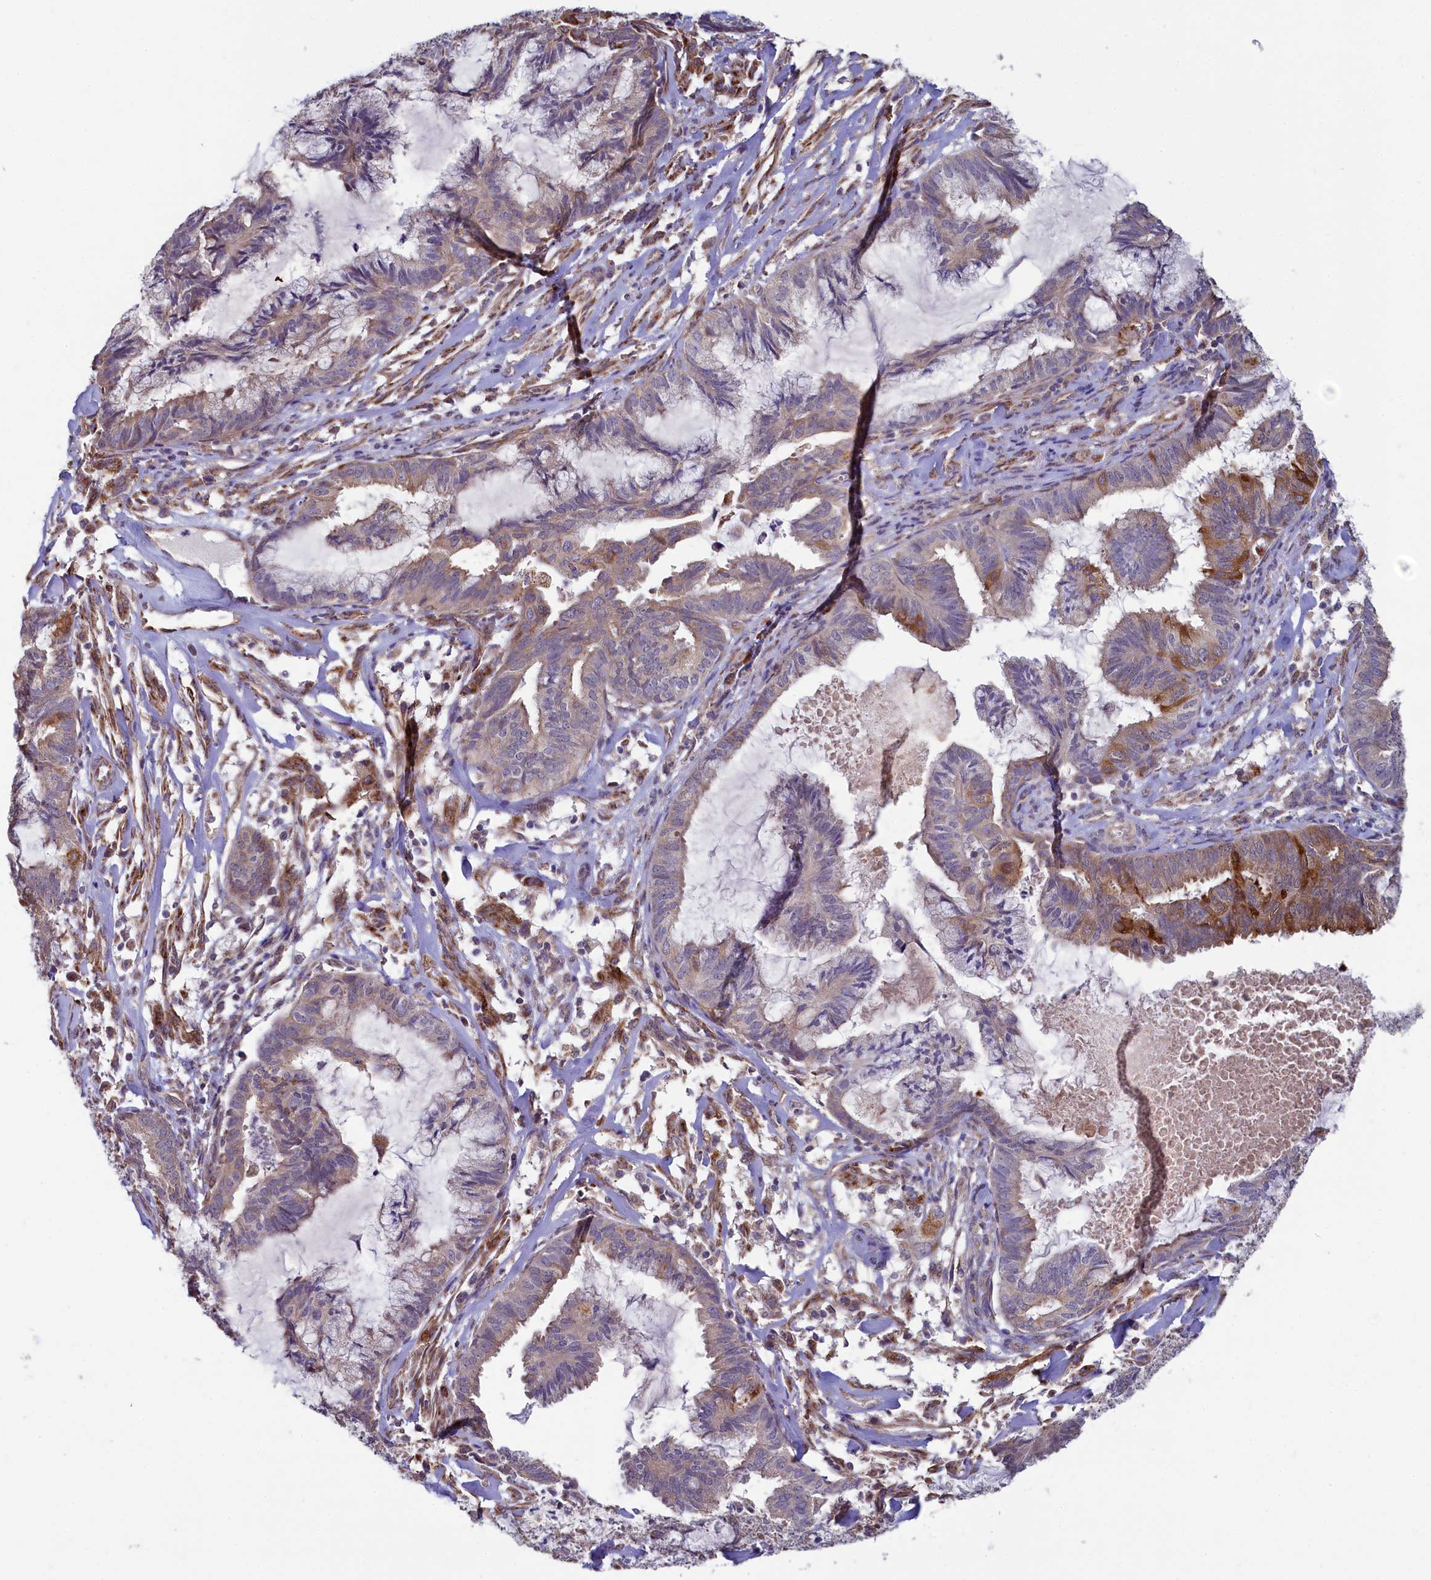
{"staining": {"intensity": "moderate", "quantity": "25%-75%", "location": "cytoplasmic/membranous"}, "tissue": "endometrial cancer", "cell_type": "Tumor cells", "image_type": "cancer", "snomed": [{"axis": "morphology", "description": "Adenocarcinoma, NOS"}, {"axis": "topography", "description": "Endometrium"}], "caption": "DAB immunohistochemical staining of human adenocarcinoma (endometrial) reveals moderate cytoplasmic/membranous protein staining in about 25%-75% of tumor cells.", "gene": "SPATA2L", "patient": {"sex": "female", "age": 86}}